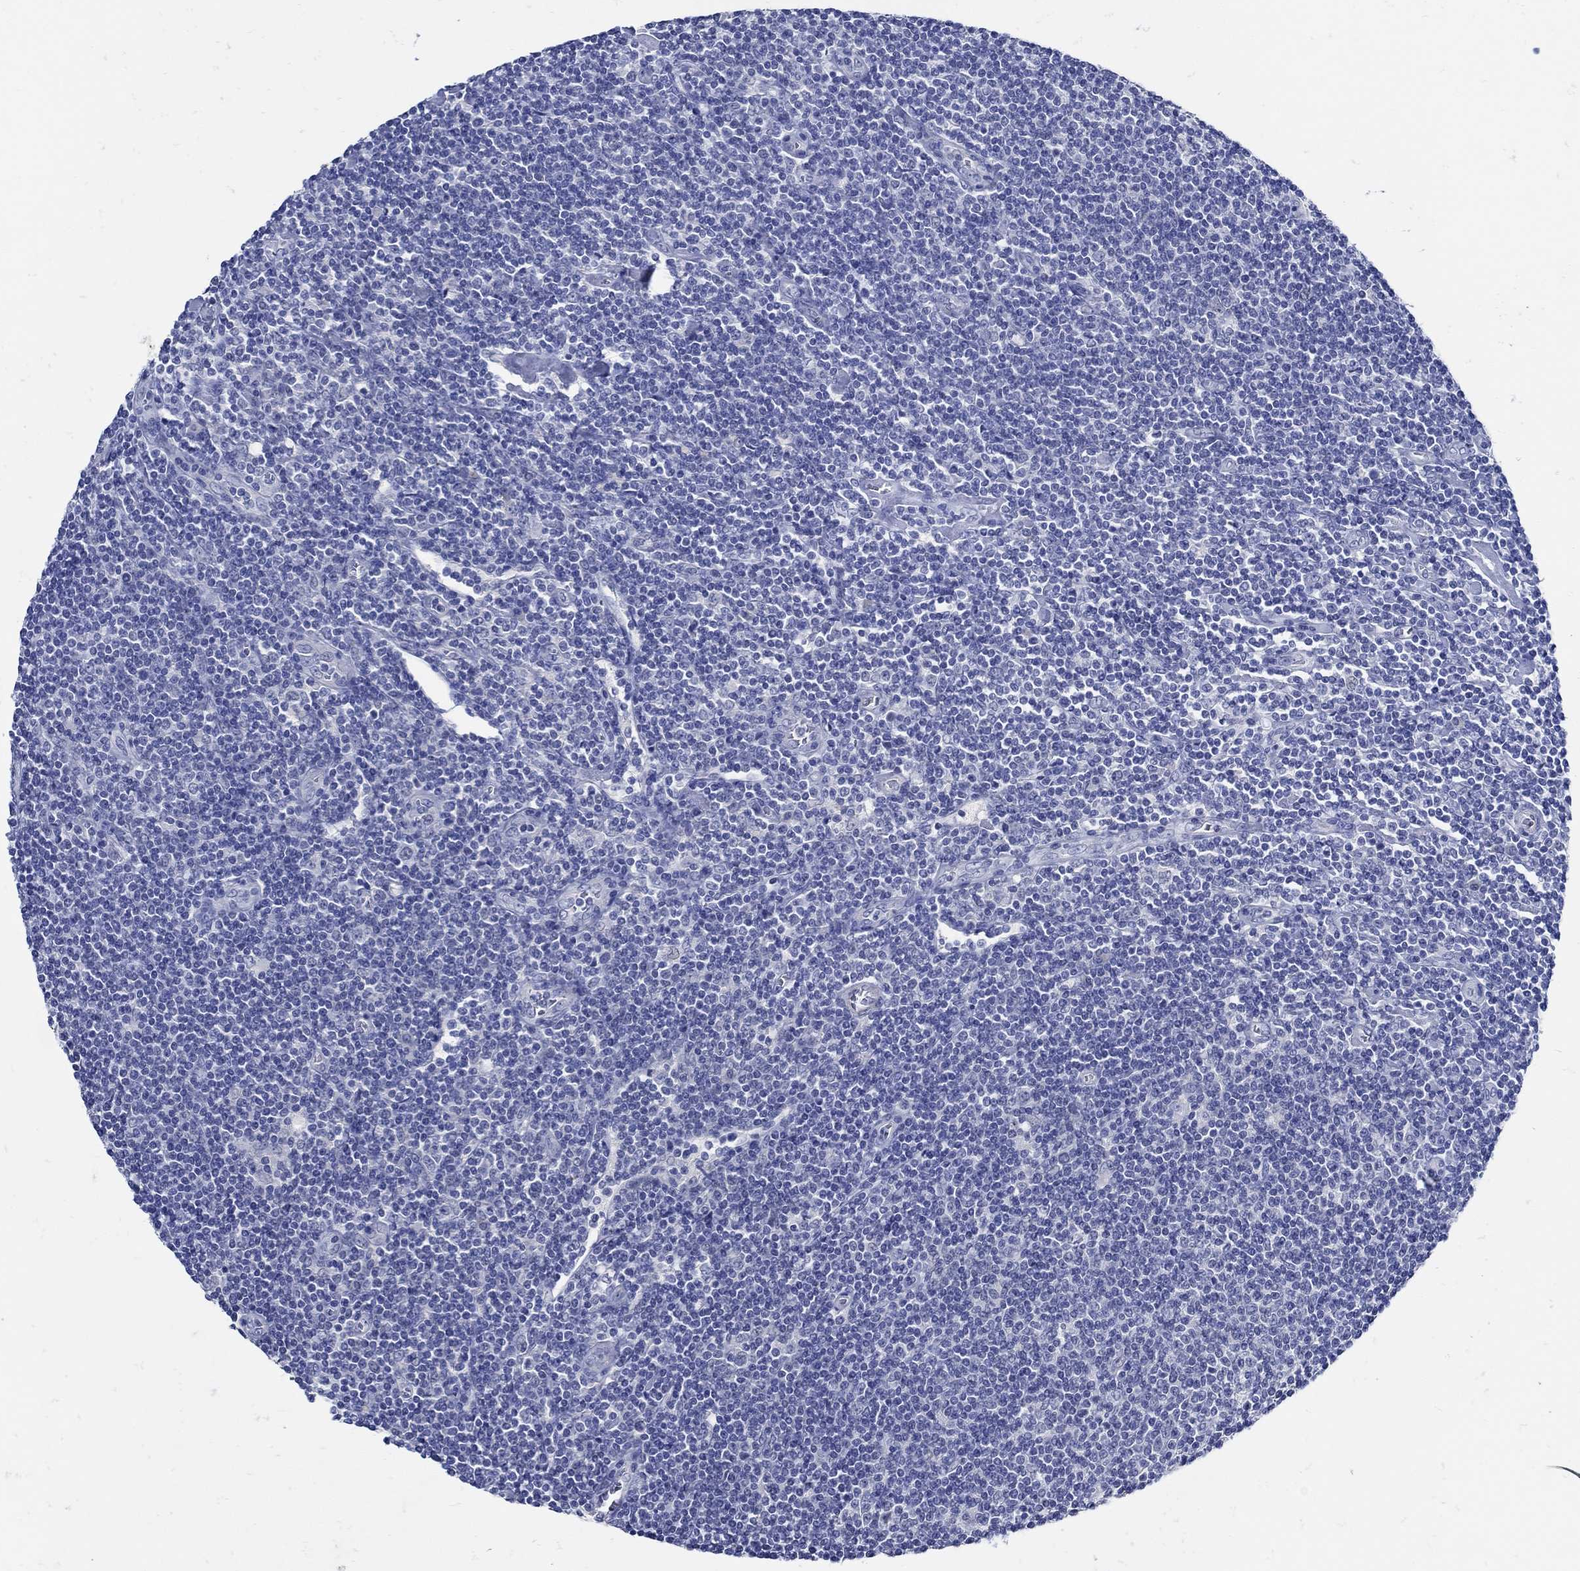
{"staining": {"intensity": "negative", "quantity": "none", "location": "none"}, "tissue": "lymphoma", "cell_type": "Tumor cells", "image_type": "cancer", "snomed": [{"axis": "morphology", "description": "Hodgkin's disease, NOS"}, {"axis": "topography", "description": "Lymph node"}], "caption": "Immunohistochemistry (IHC) image of human Hodgkin's disease stained for a protein (brown), which displays no expression in tumor cells.", "gene": "NOS1", "patient": {"sex": "male", "age": 40}}